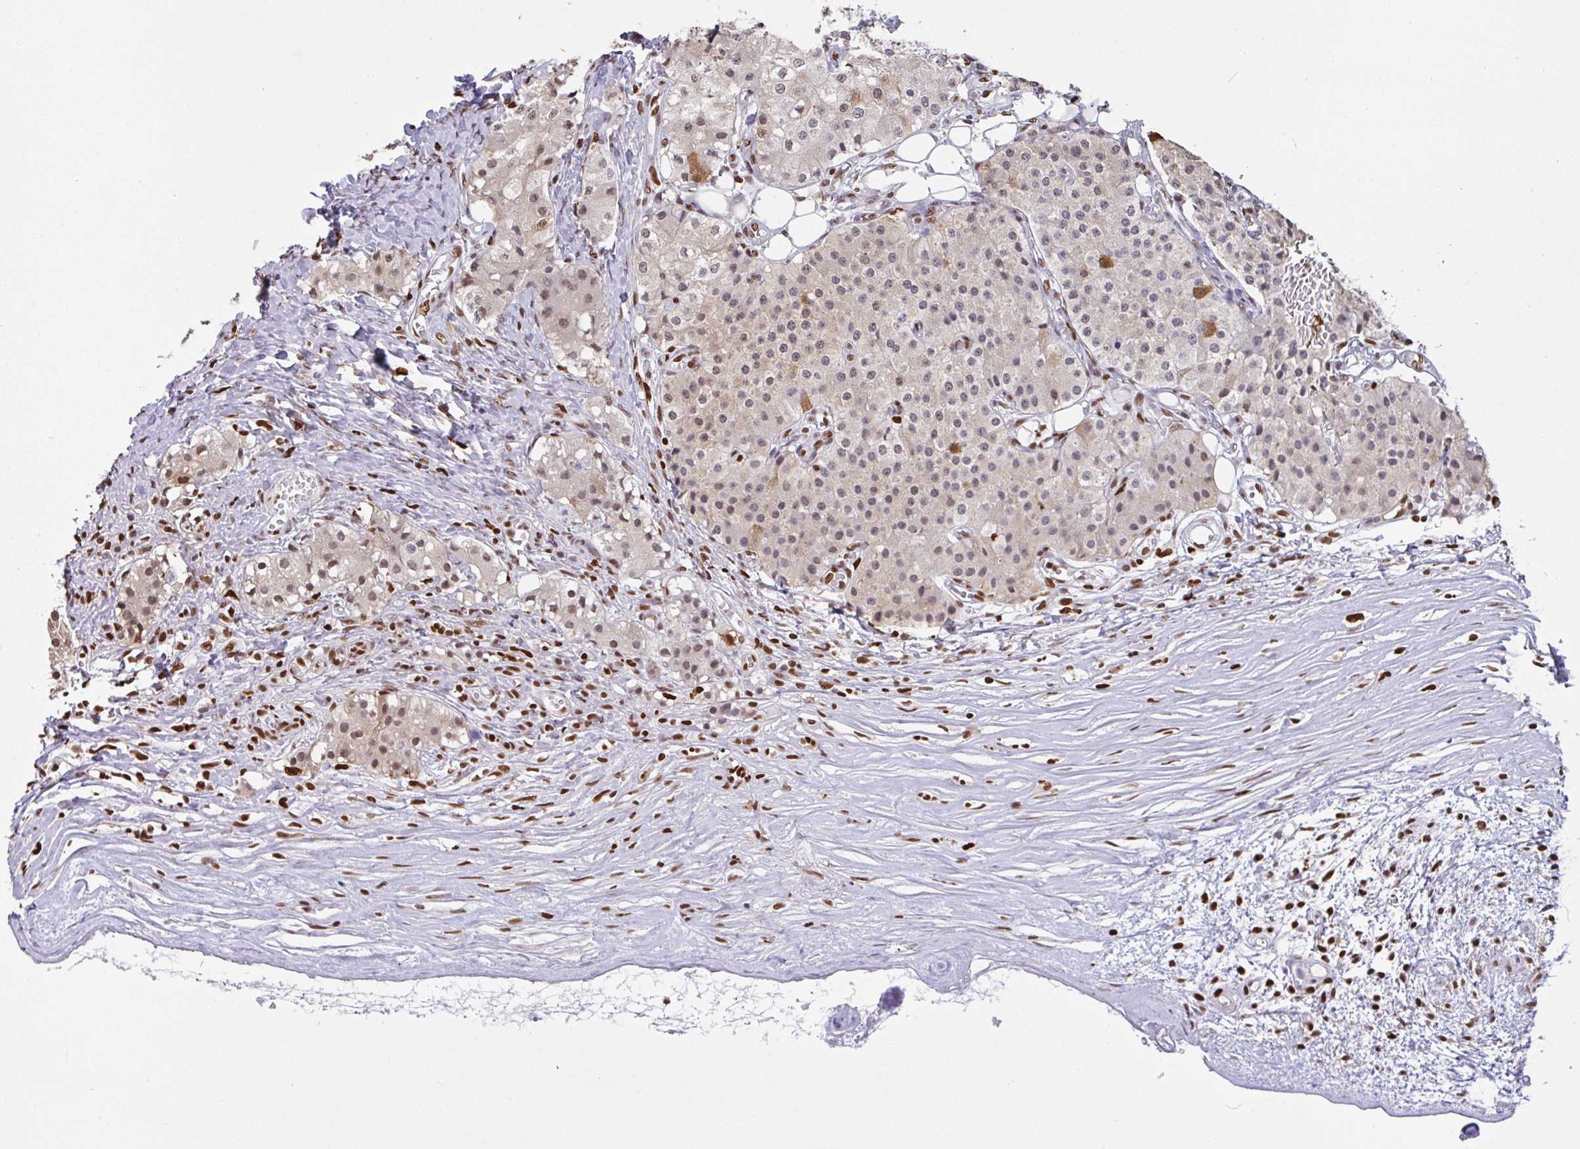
{"staining": {"intensity": "weak", "quantity": "25%-75%", "location": "cytoplasmic/membranous,nuclear"}, "tissue": "carcinoid", "cell_type": "Tumor cells", "image_type": "cancer", "snomed": [{"axis": "morphology", "description": "Carcinoid, malignant, NOS"}, {"axis": "topography", "description": "Colon"}], "caption": "Immunohistochemistry micrograph of neoplastic tissue: carcinoid stained using immunohistochemistry displays low levels of weak protein expression localized specifically in the cytoplasmic/membranous and nuclear of tumor cells, appearing as a cytoplasmic/membranous and nuclear brown color.", "gene": "BTBD10", "patient": {"sex": "female", "age": 52}}